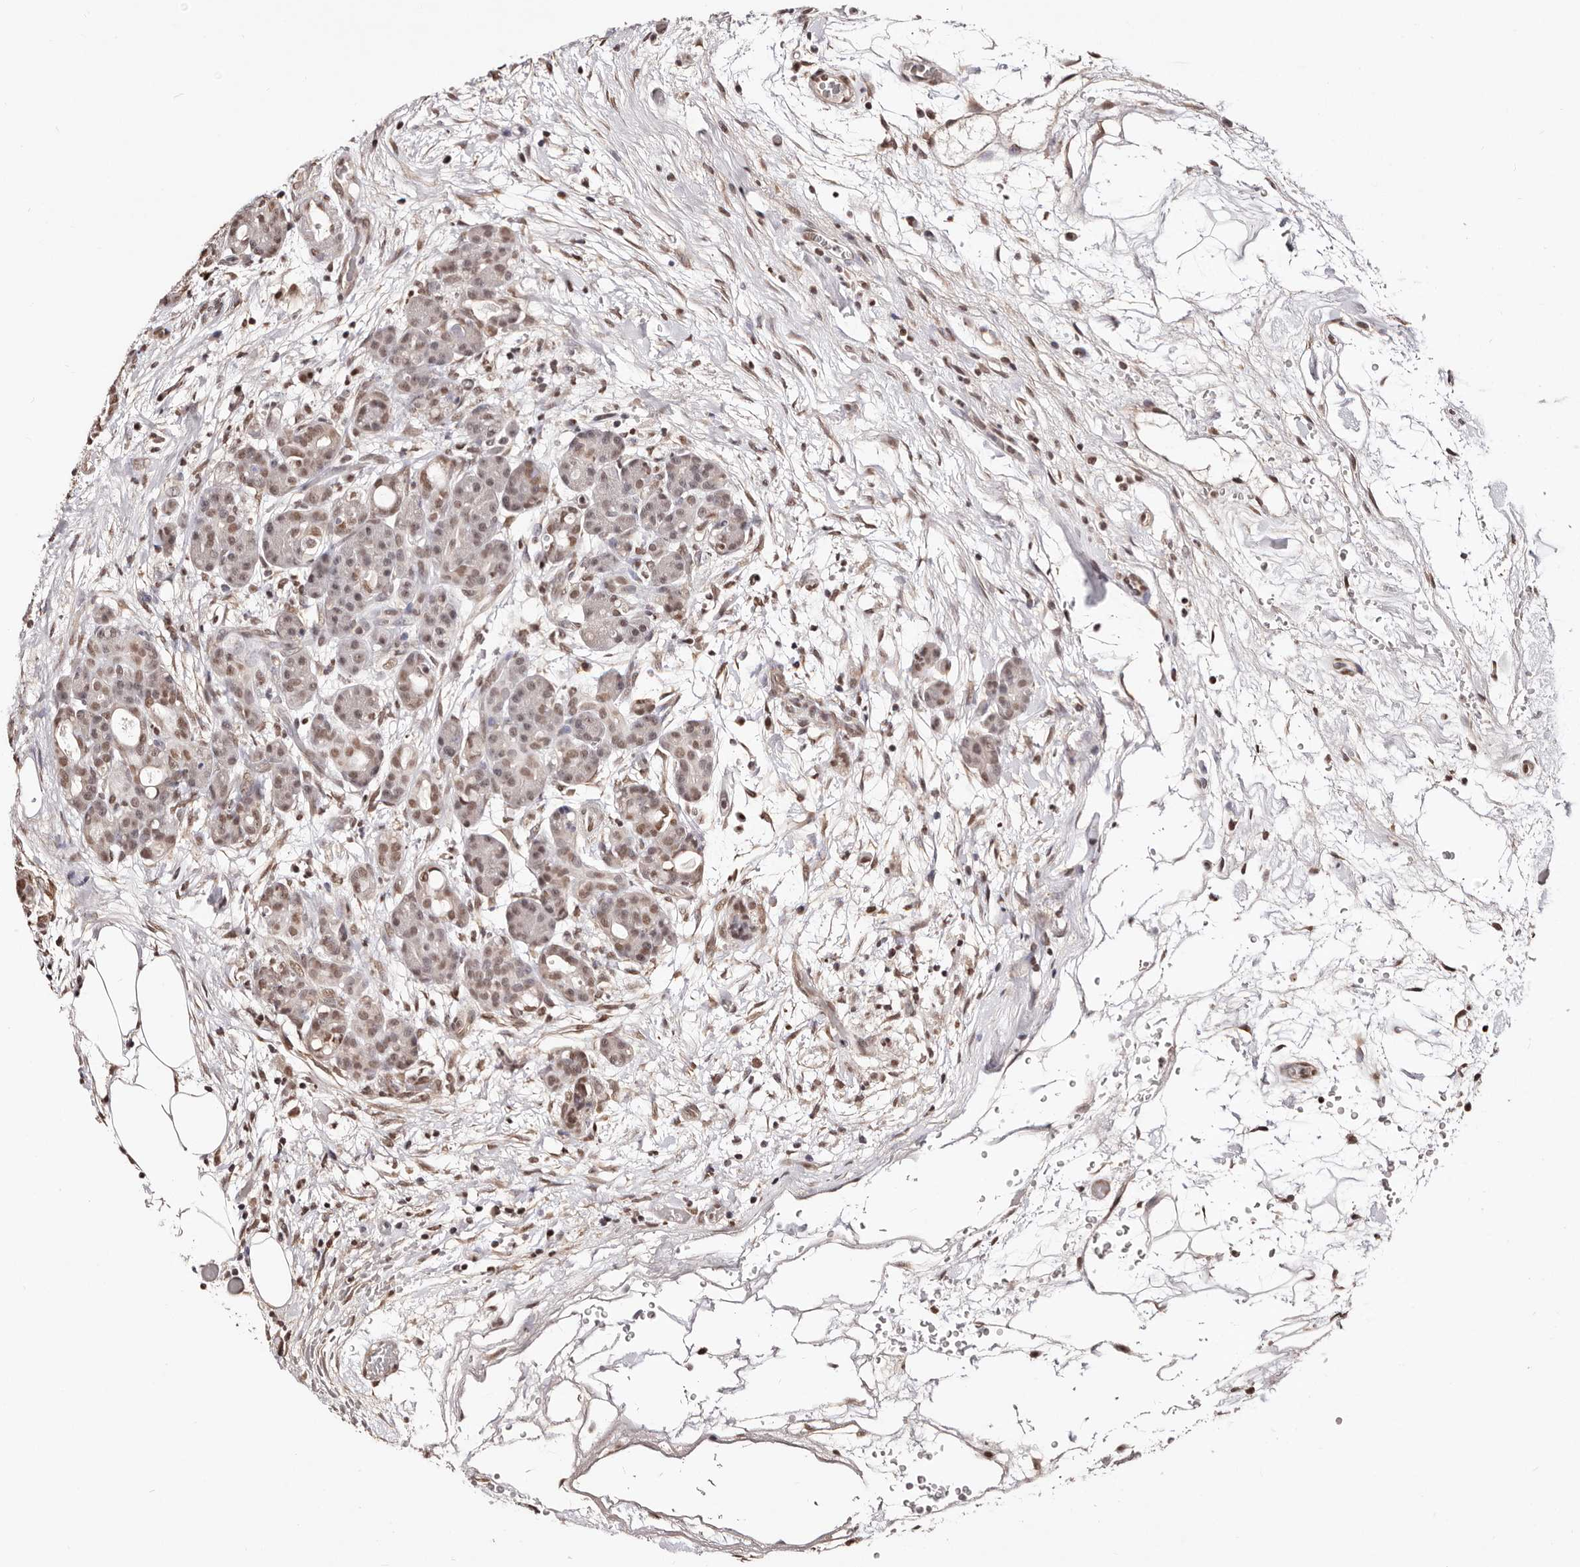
{"staining": {"intensity": "moderate", "quantity": ">75%", "location": "nuclear"}, "tissue": "pancreas", "cell_type": "Exocrine glandular cells", "image_type": "normal", "snomed": [{"axis": "morphology", "description": "Normal tissue, NOS"}, {"axis": "topography", "description": "Pancreas"}], "caption": "Immunohistochemistry (IHC) histopathology image of benign pancreas: human pancreas stained using immunohistochemistry exhibits medium levels of moderate protein expression localized specifically in the nuclear of exocrine glandular cells, appearing as a nuclear brown color.", "gene": "BICRAL", "patient": {"sex": "male", "age": 63}}